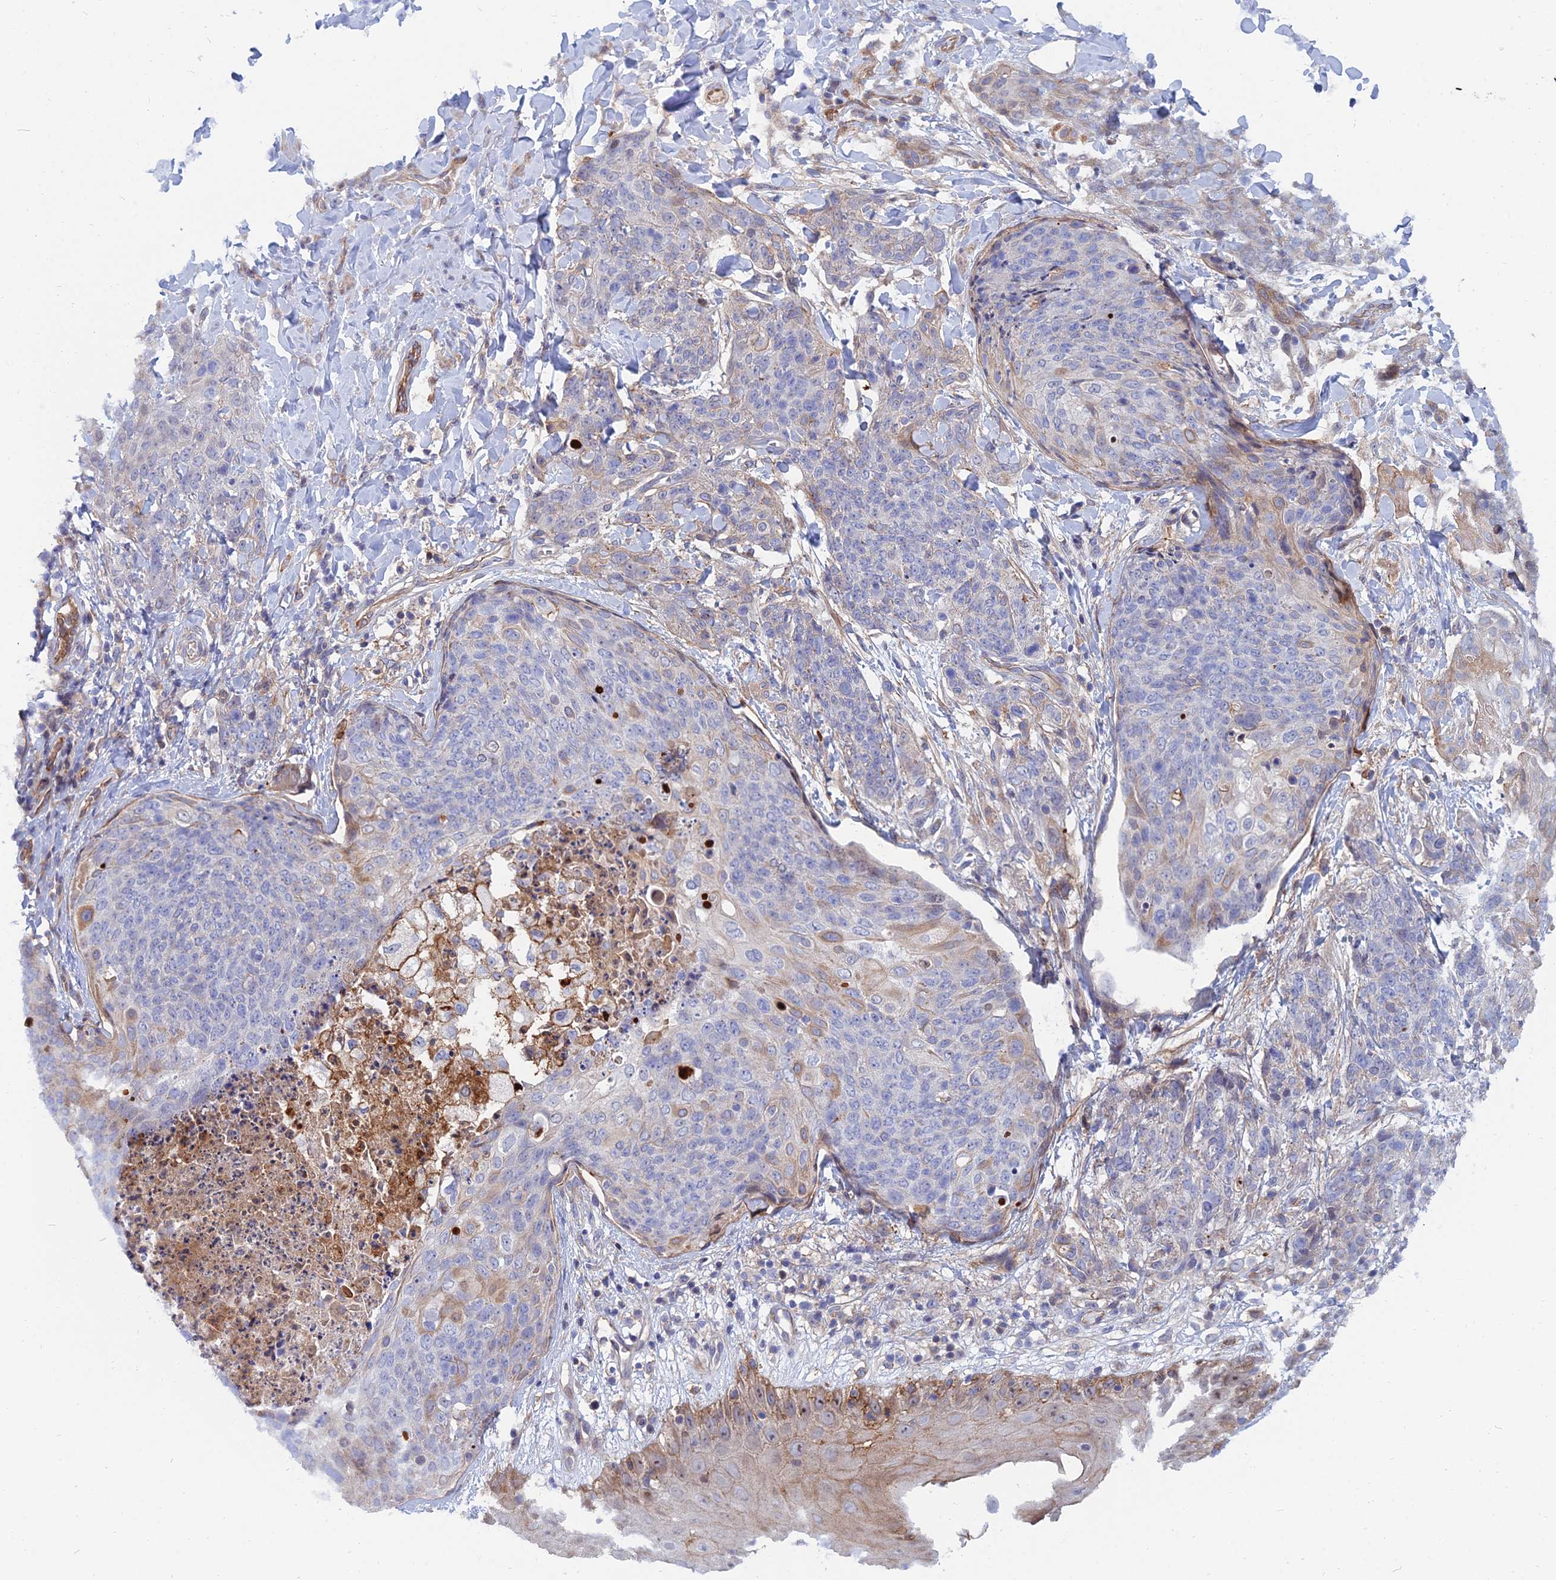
{"staining": {"intensity": "moderate", "quantity": "<25%", "location": "cytoplasmic/membranous"}, "tissue": "skin cancer", "cell_type": "Tumor cells", "image_type": "cancer", "snomed": [{"axis": "morphology", "description": "Squamous cell carcinoma, NOS"}, {"axis": "topography", "description": "Skin"}, {"axis": "topography", "description": "Vulva"}], "caption": "A brown stain shows moderate cytoplasmic/membranous positivity of a protein in skin cancer (squamous cell carcinoma) tumor cells.", "gene": "TRIM43B", "patient": {"sex": "female", "age": 85}}